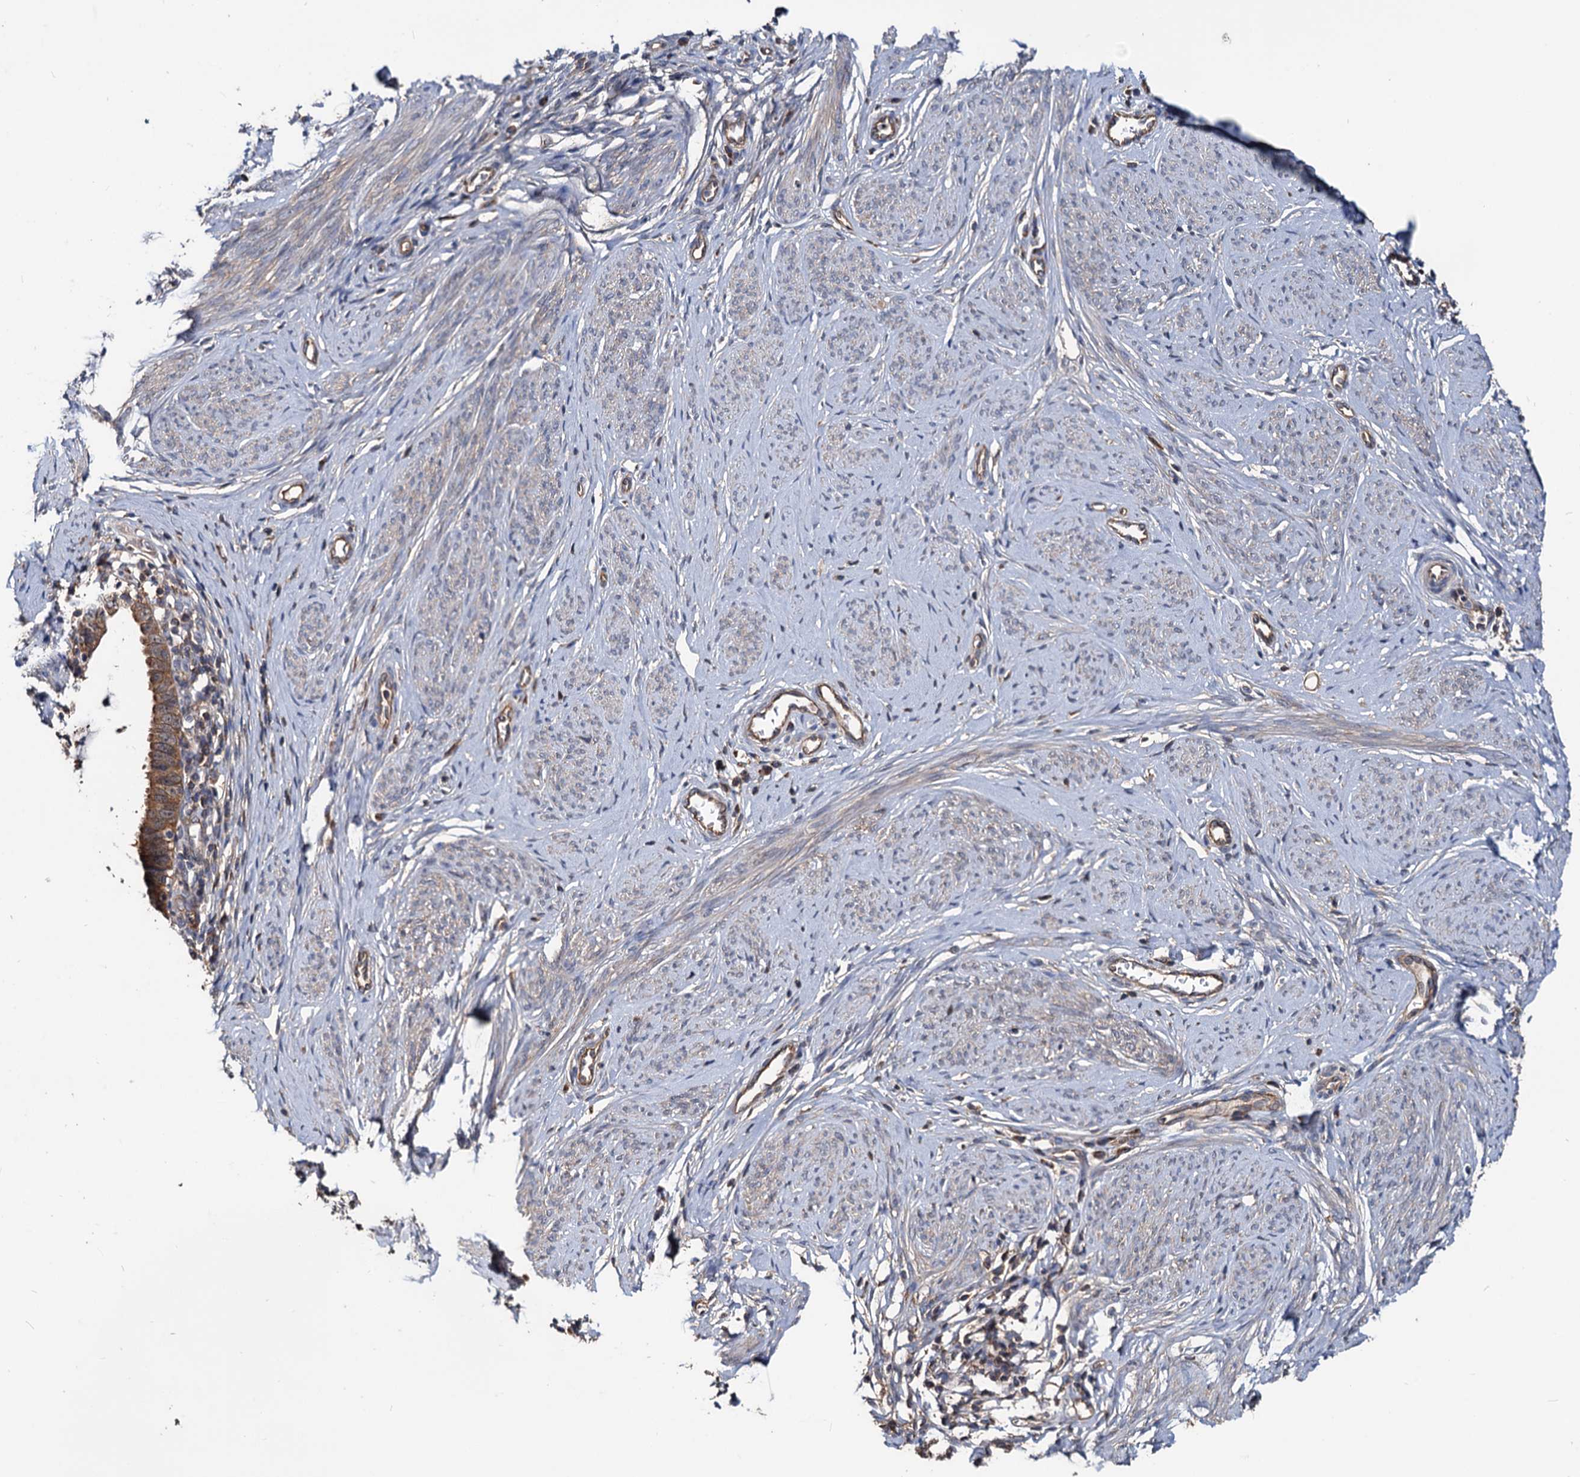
{"staining": {"intensity": "moderate", "quantity": "25%-75%", "location": "cytoplasmic/membranous"}, "tissue": "cervical cancer", "cell_type": "Tumor cells", "image_type": "cancer", "snomed": [{"axis": "morphology", "description": "Adenocarcinoma, NOS"}, {"axis": "topography", "description": "Cervix"}], "caption": "Cervical cancer stained with DAB (3,3'-diaminobenzidine) immunohistochemistry reveals medium levels of moderate cytoplasmic/membranous expression in about 25%-75% of tumor cells. (Brightfield microscopy of DAB IHC at high magnification).", "gene": "IDI1", "patient": {"sex": "female", "age": 36}}